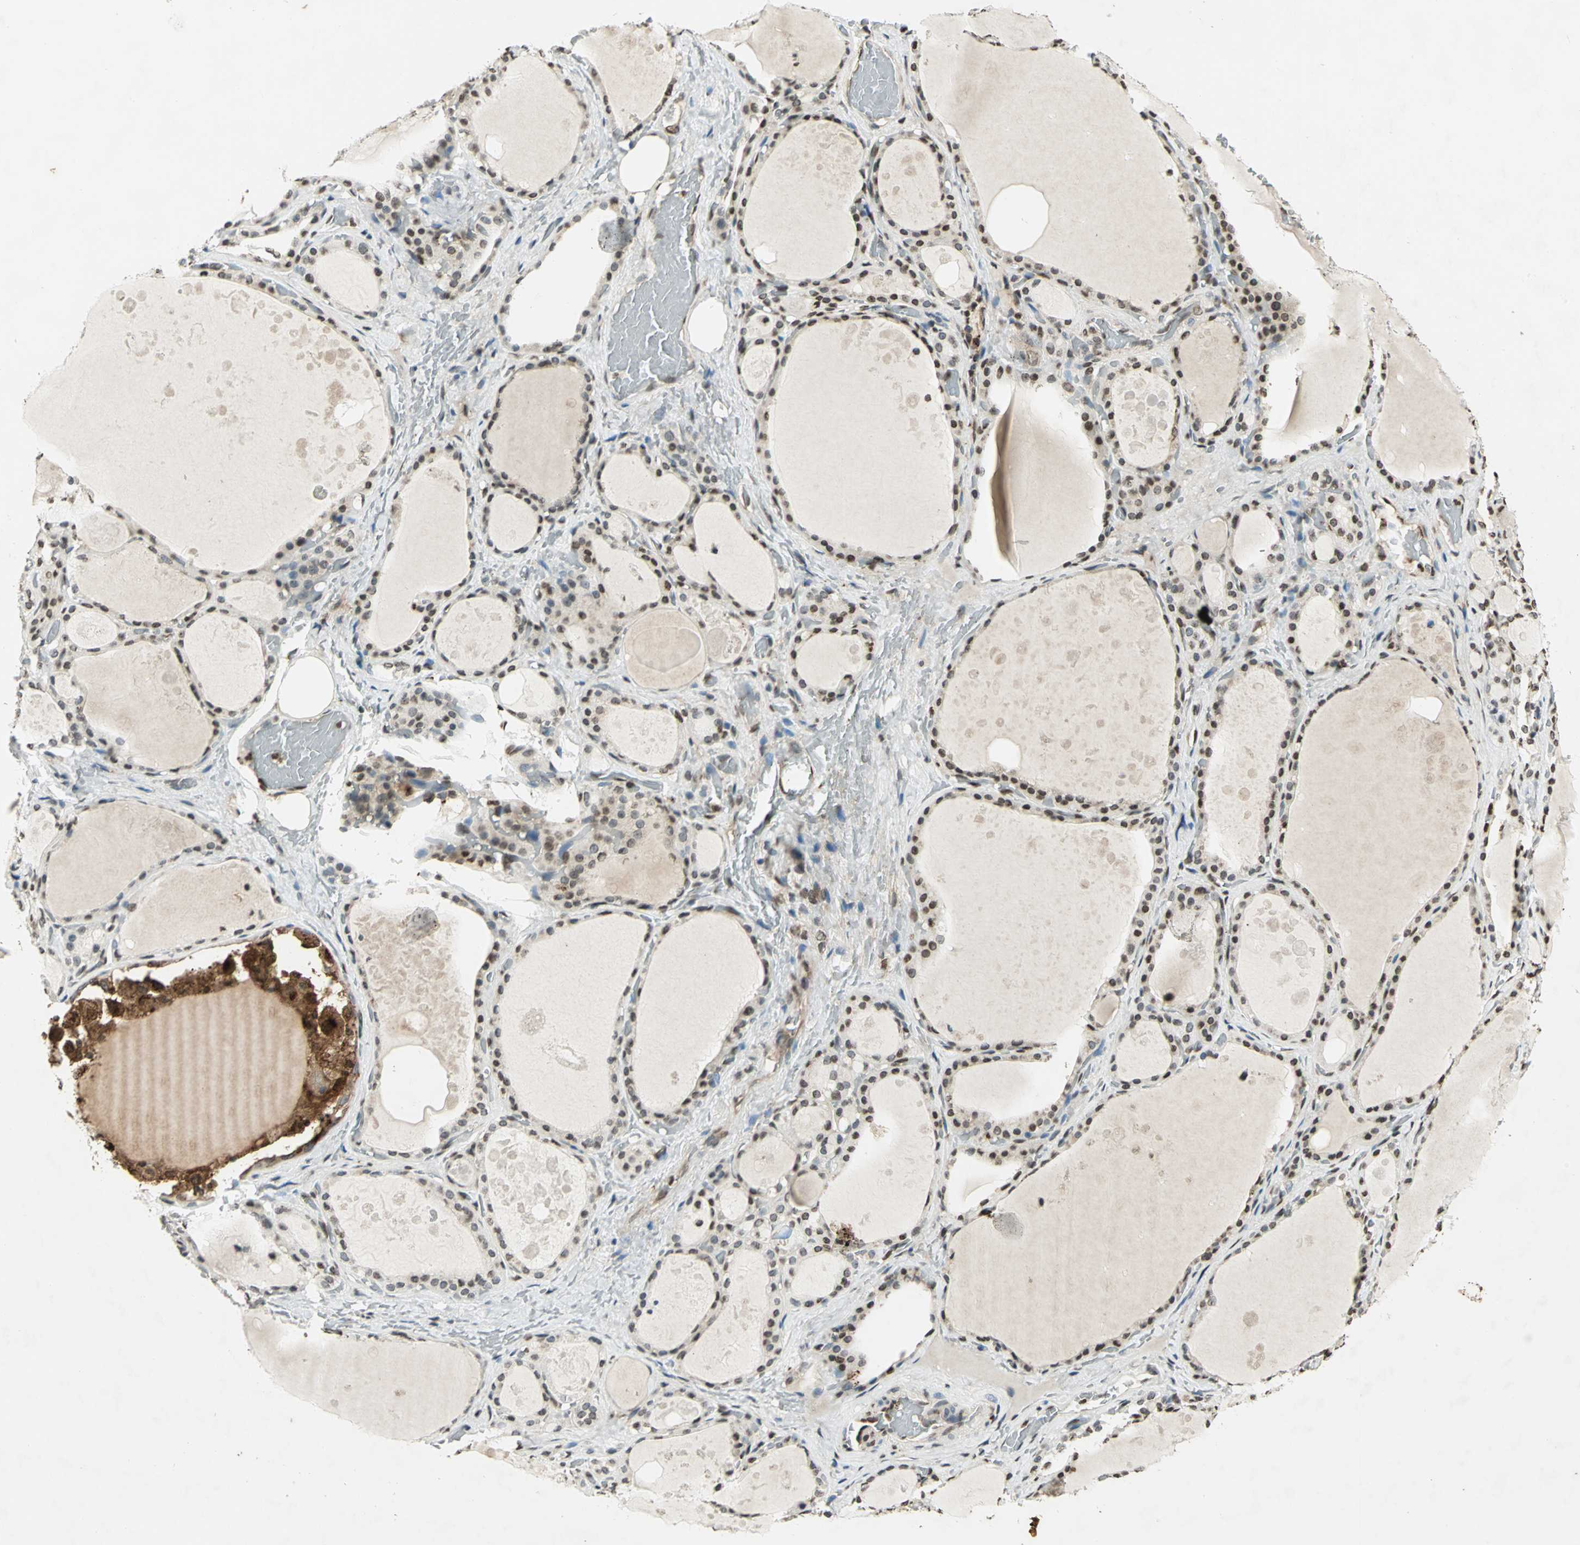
{"staining": {"intensity": "strong", "quantity": "25%-75%", "location": "cytoplasmic/membranous,nuclear"}, "tissue": "thyroid gland", "cell_type": "Glandular cells", "image_type": "normal", "snomed": [{"axis": "morphology", "description": "Normal tissue, NOS"}, {"axis": "topography", "description": "Thyroid gland"}], "caption": "An immunohistochemistry (IHC) photomicrograph of normal tissue is shown. Protein staining in brown labels strong cytoplasmic/membranous,nuclear positivity in thyroid gland within glandular cells.", "gene": "LGALS3", "patient": {"sex": "male", "age": 61}}